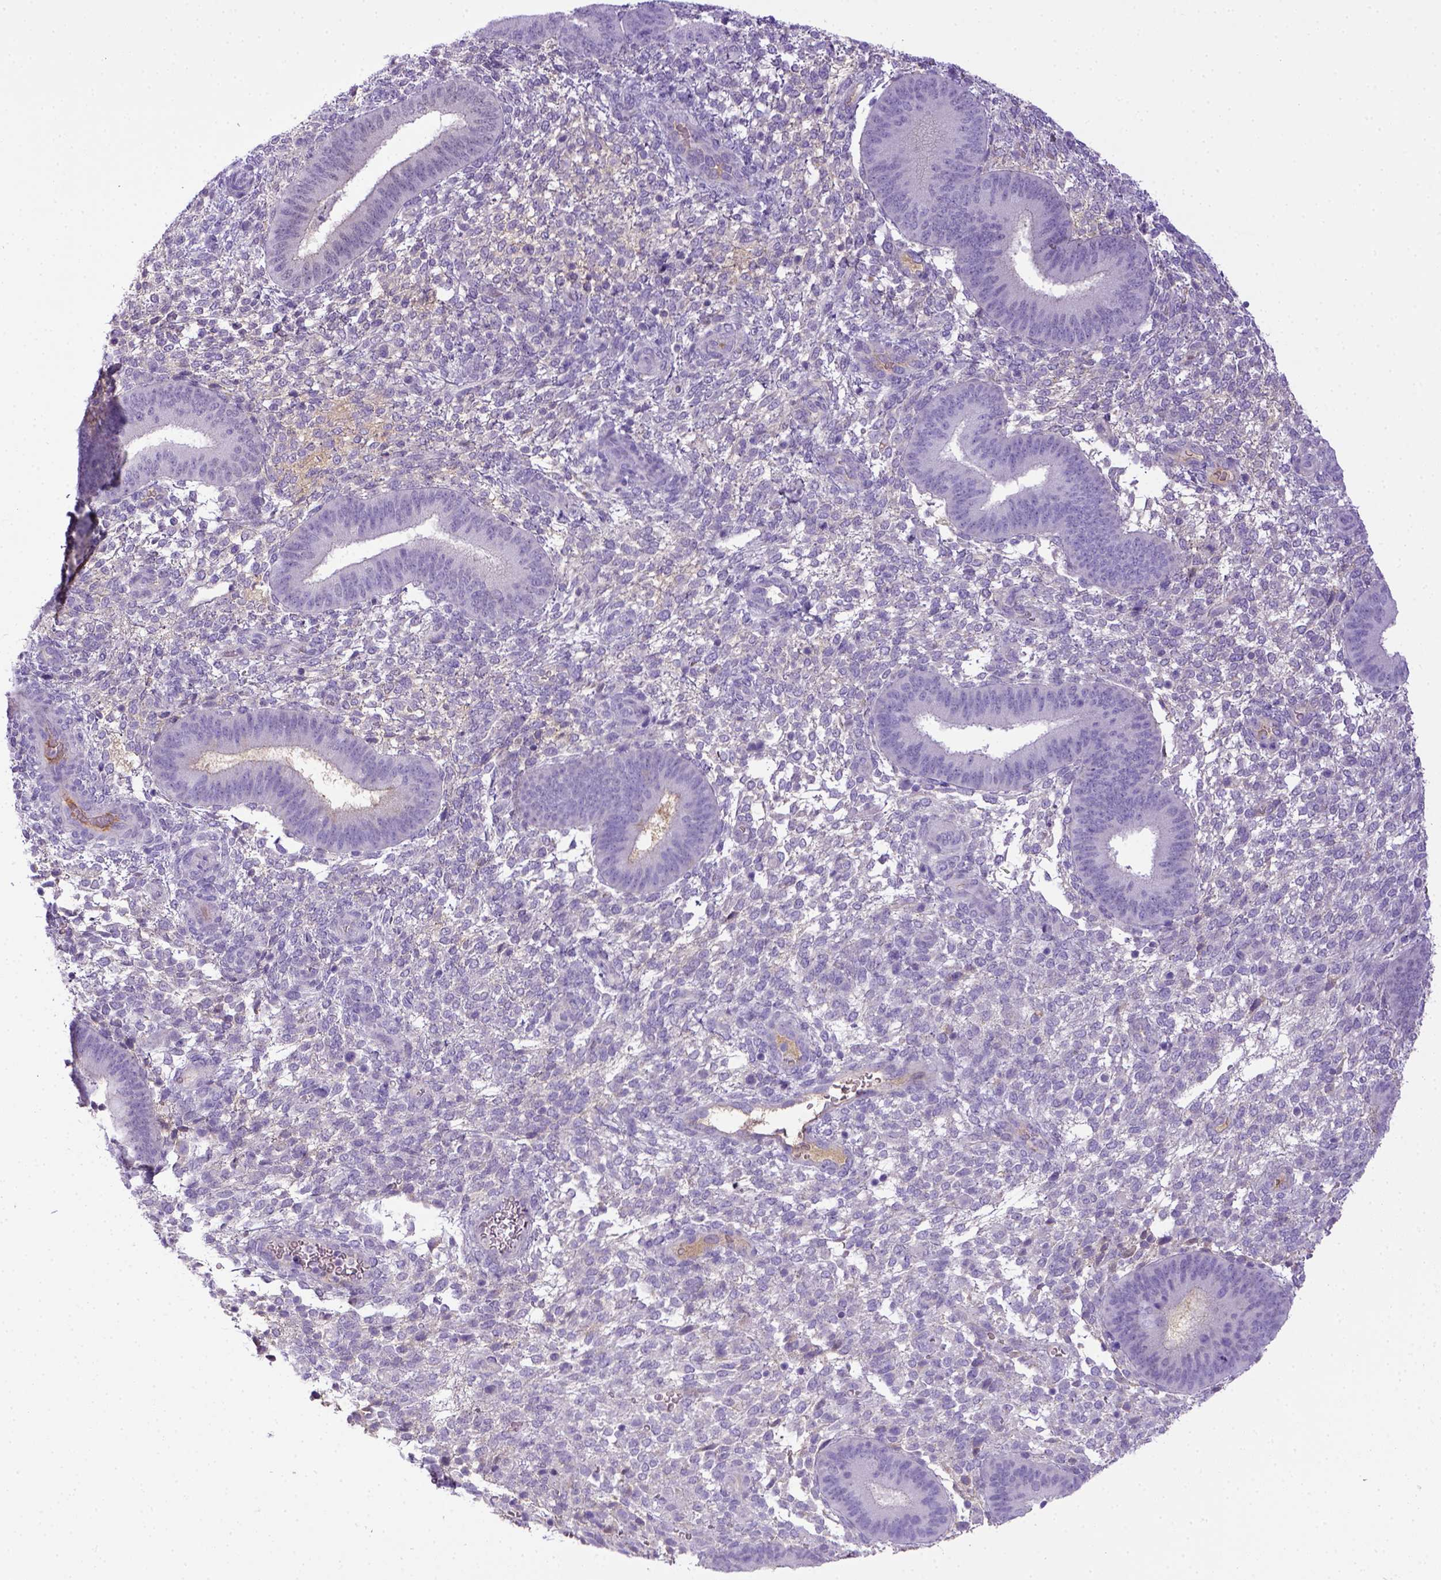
{"staining": {"intensity": "negative", "quantity": "none", "location": "none"}, "tissue": "endometrium", "cell_type": "Cells in endometrial stroma", "image_type": "normal", "snomed": [{"axis": "morphology", "description": "Normal tissue, NOS"}, {"axis": "topography", "description": "Endometrium"}], "caption": "Immunohistochemical staining of normal human endometrium displays no significant positivity in cells in endometrial stroma. (IHC, brightfield microscopy, high magnification).", "gene": "ITIH4", "patient": {"sex": "female", "age": 39}}